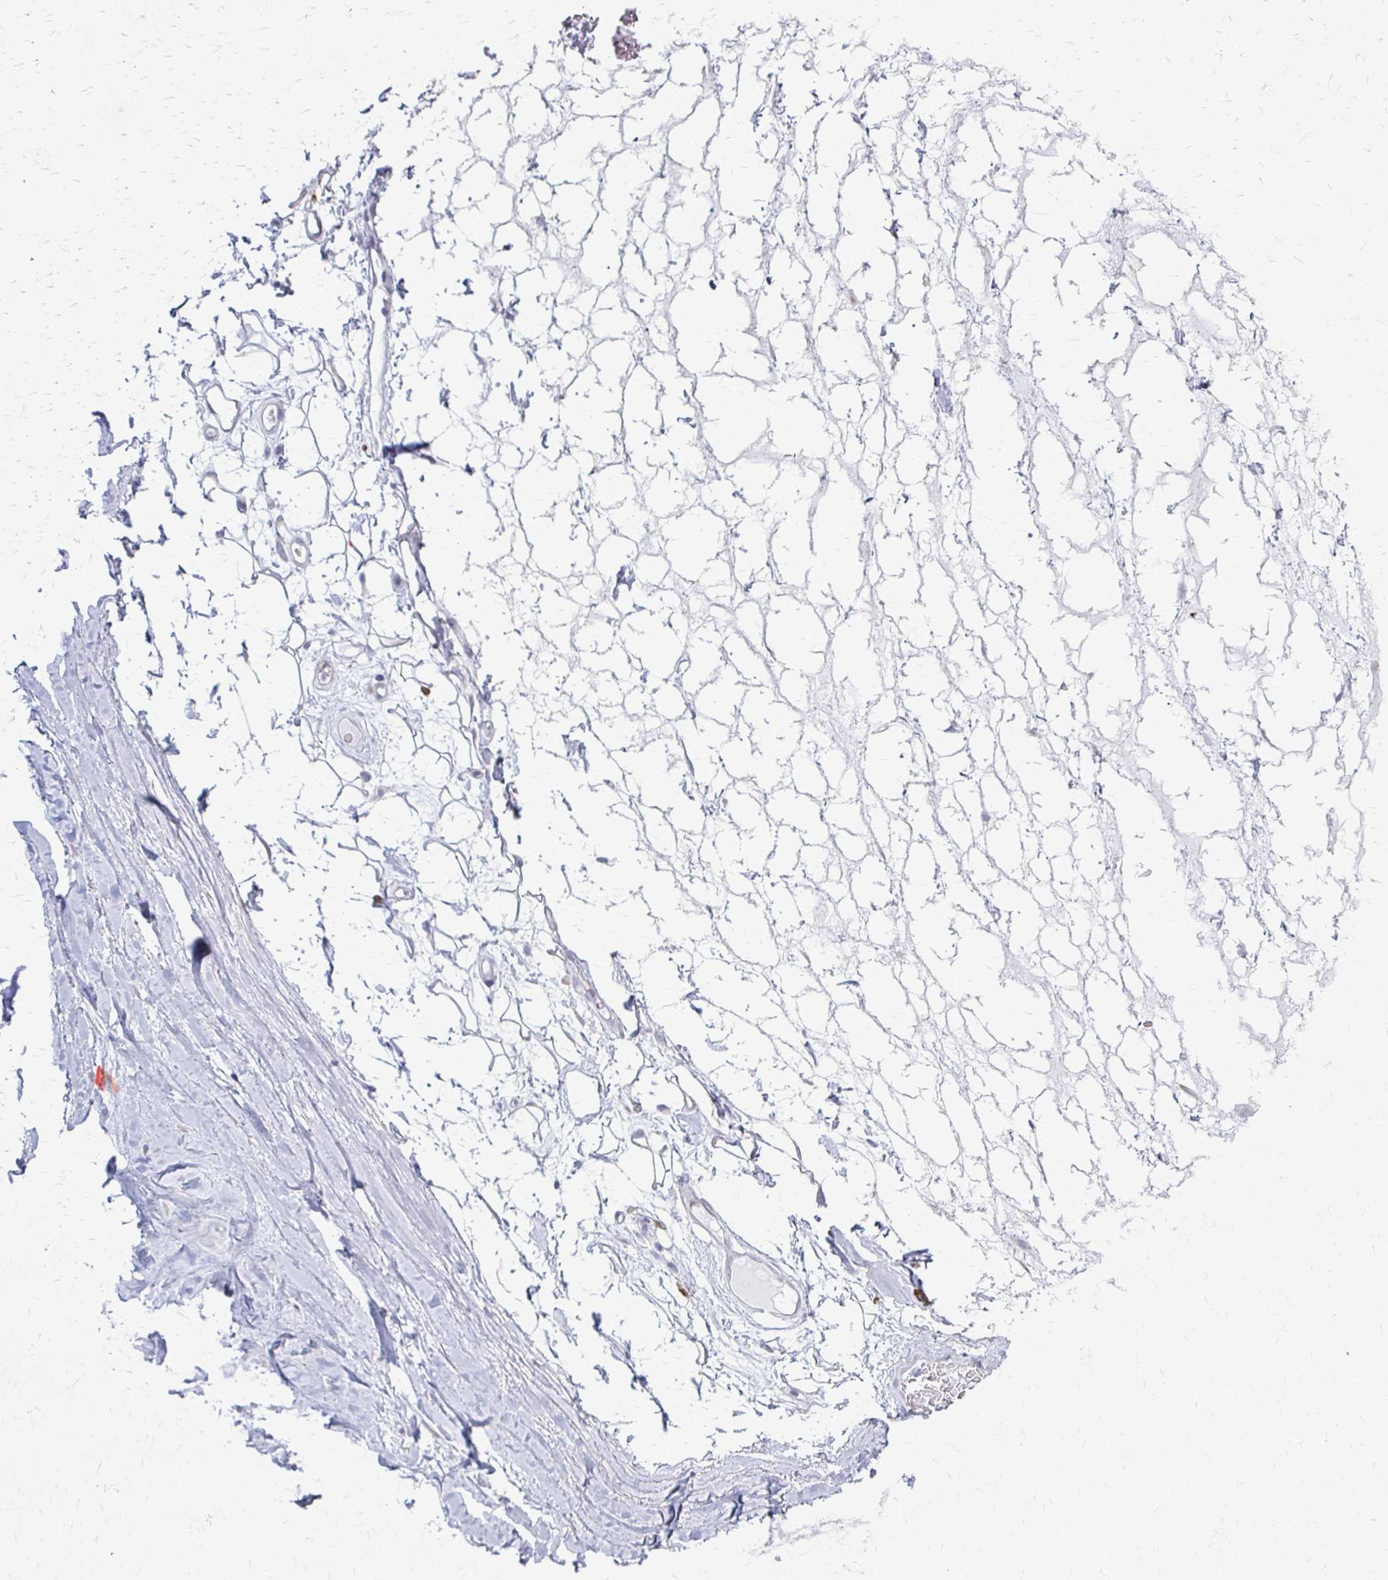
{"staining": {"intensity": "negative", "quantity": "none", "location": "none"}, "tissue": "adipose tissue", "cell_type": "Adipocytes", "image_type": "normal", "snomed": [{"axis": "morphology", "description": "Normal tissue, NOS"}, {"axis": "topography", "description": "Lymph node"}, {"axis": "topography", "description": "Cartilage tissue"}, {"axis": "topography", "description": "Nasopharynx"}], "caption": "DAB (3,3'-diaminobenzidine) immunohistochemical staining of unremarkable human adipose tissue shows no significant positivity in adipocytes.", "gene": "PRKRA", "patient": {"sex": "male", "age": 63}}